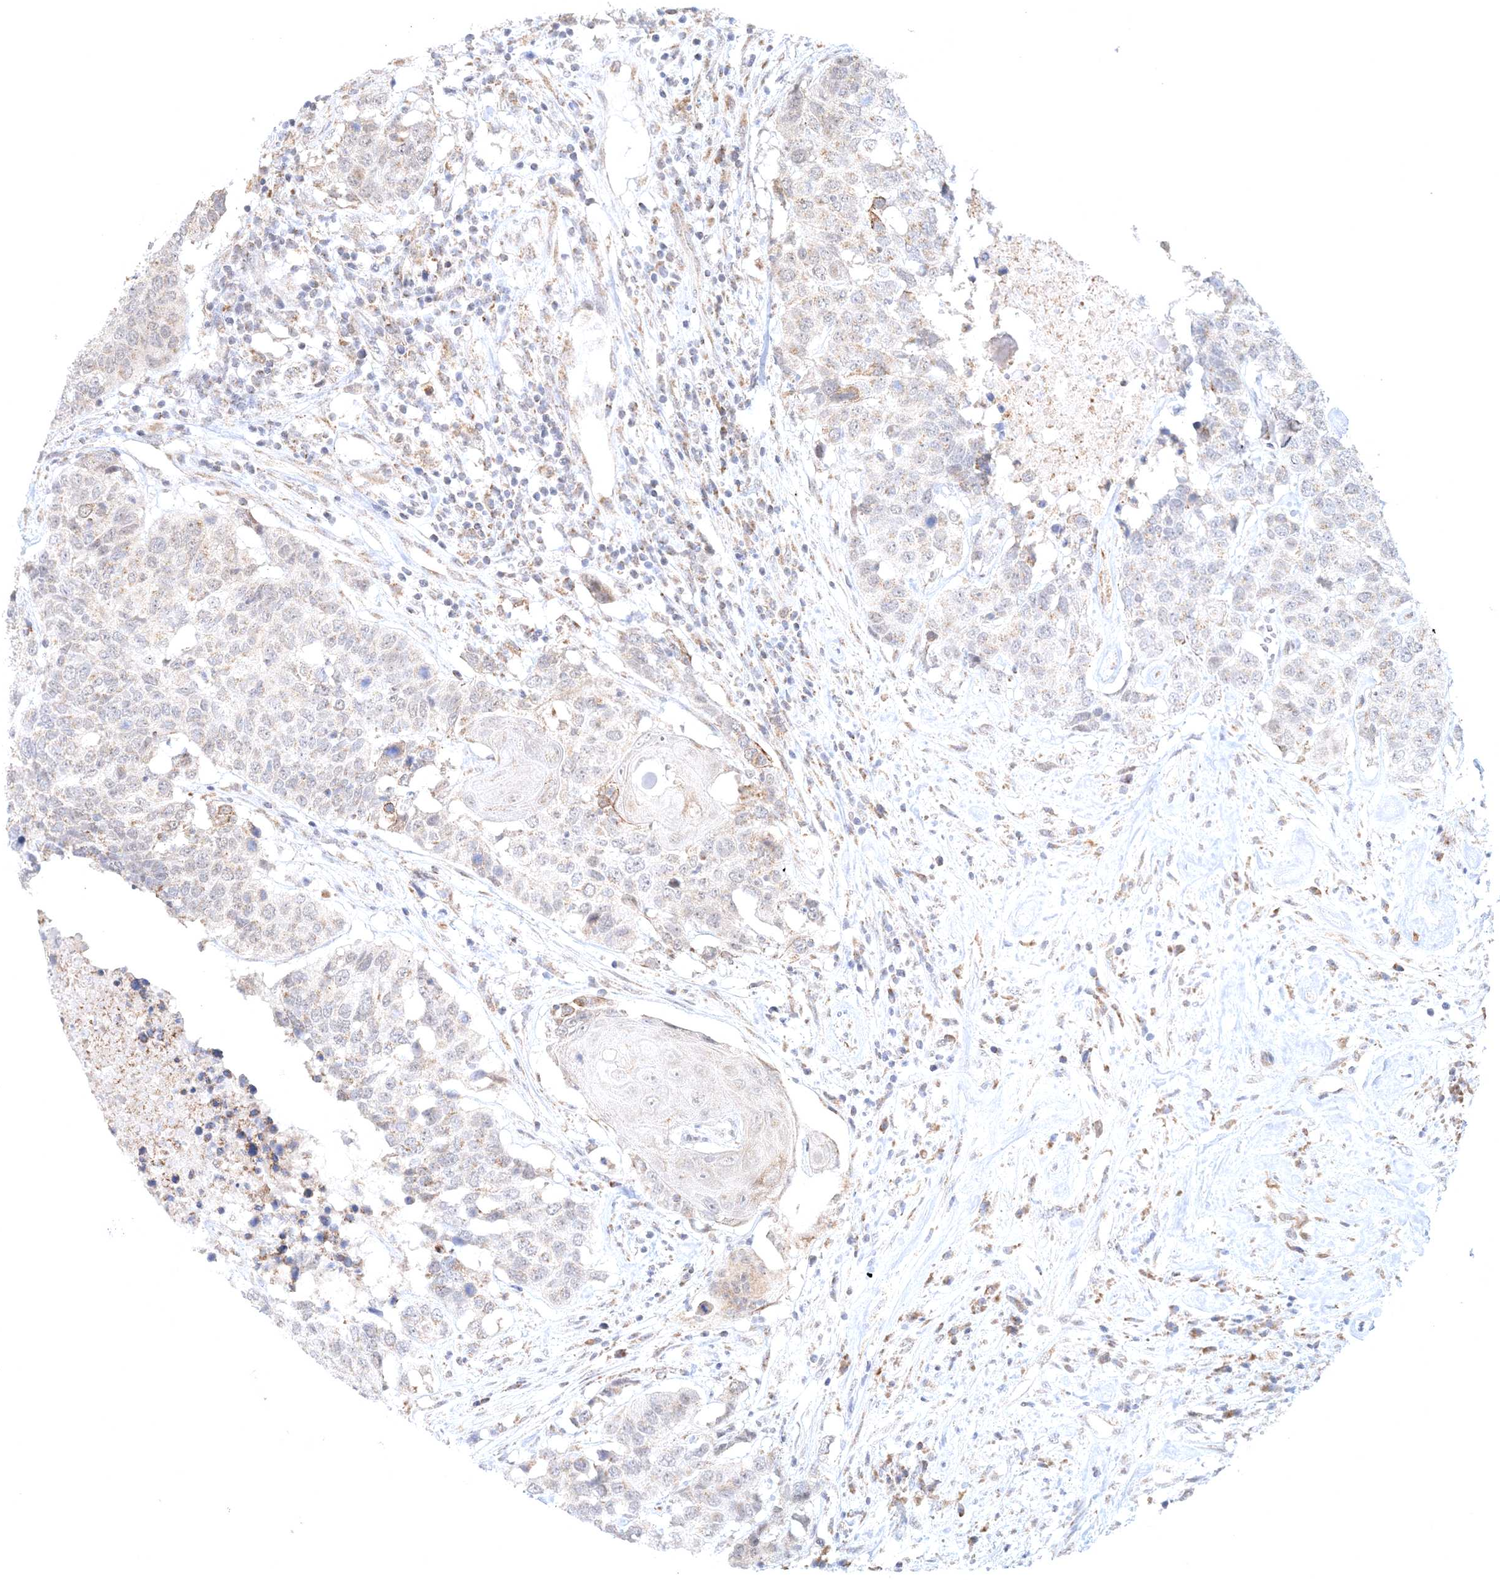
{"staining": {"intensity": "weak", "quantity": "<25%", "location": "cytoplasmic/membranous"}, "tissue": "head and neck cancer", "cell_type": "Tumor cells", "image_type": "cancer", "snomed": [{"axis": "morphology", "description": "Squamous cell carcinoma, NOS"}, {"axis": "topography", "description": "Head-Neck"}], "caption": "Squamous cell carcinoma (head and neck) was stained to show a protein in brown. There is no significant expression in tumor cells. Brightfield microscopy of immunohistochemistry (IHC) stained with DAB (brown) and hematoxylin (blue), captured at high magnification.", "gene": "RNF150", "patient": {"sex": "male", "age": 66}}